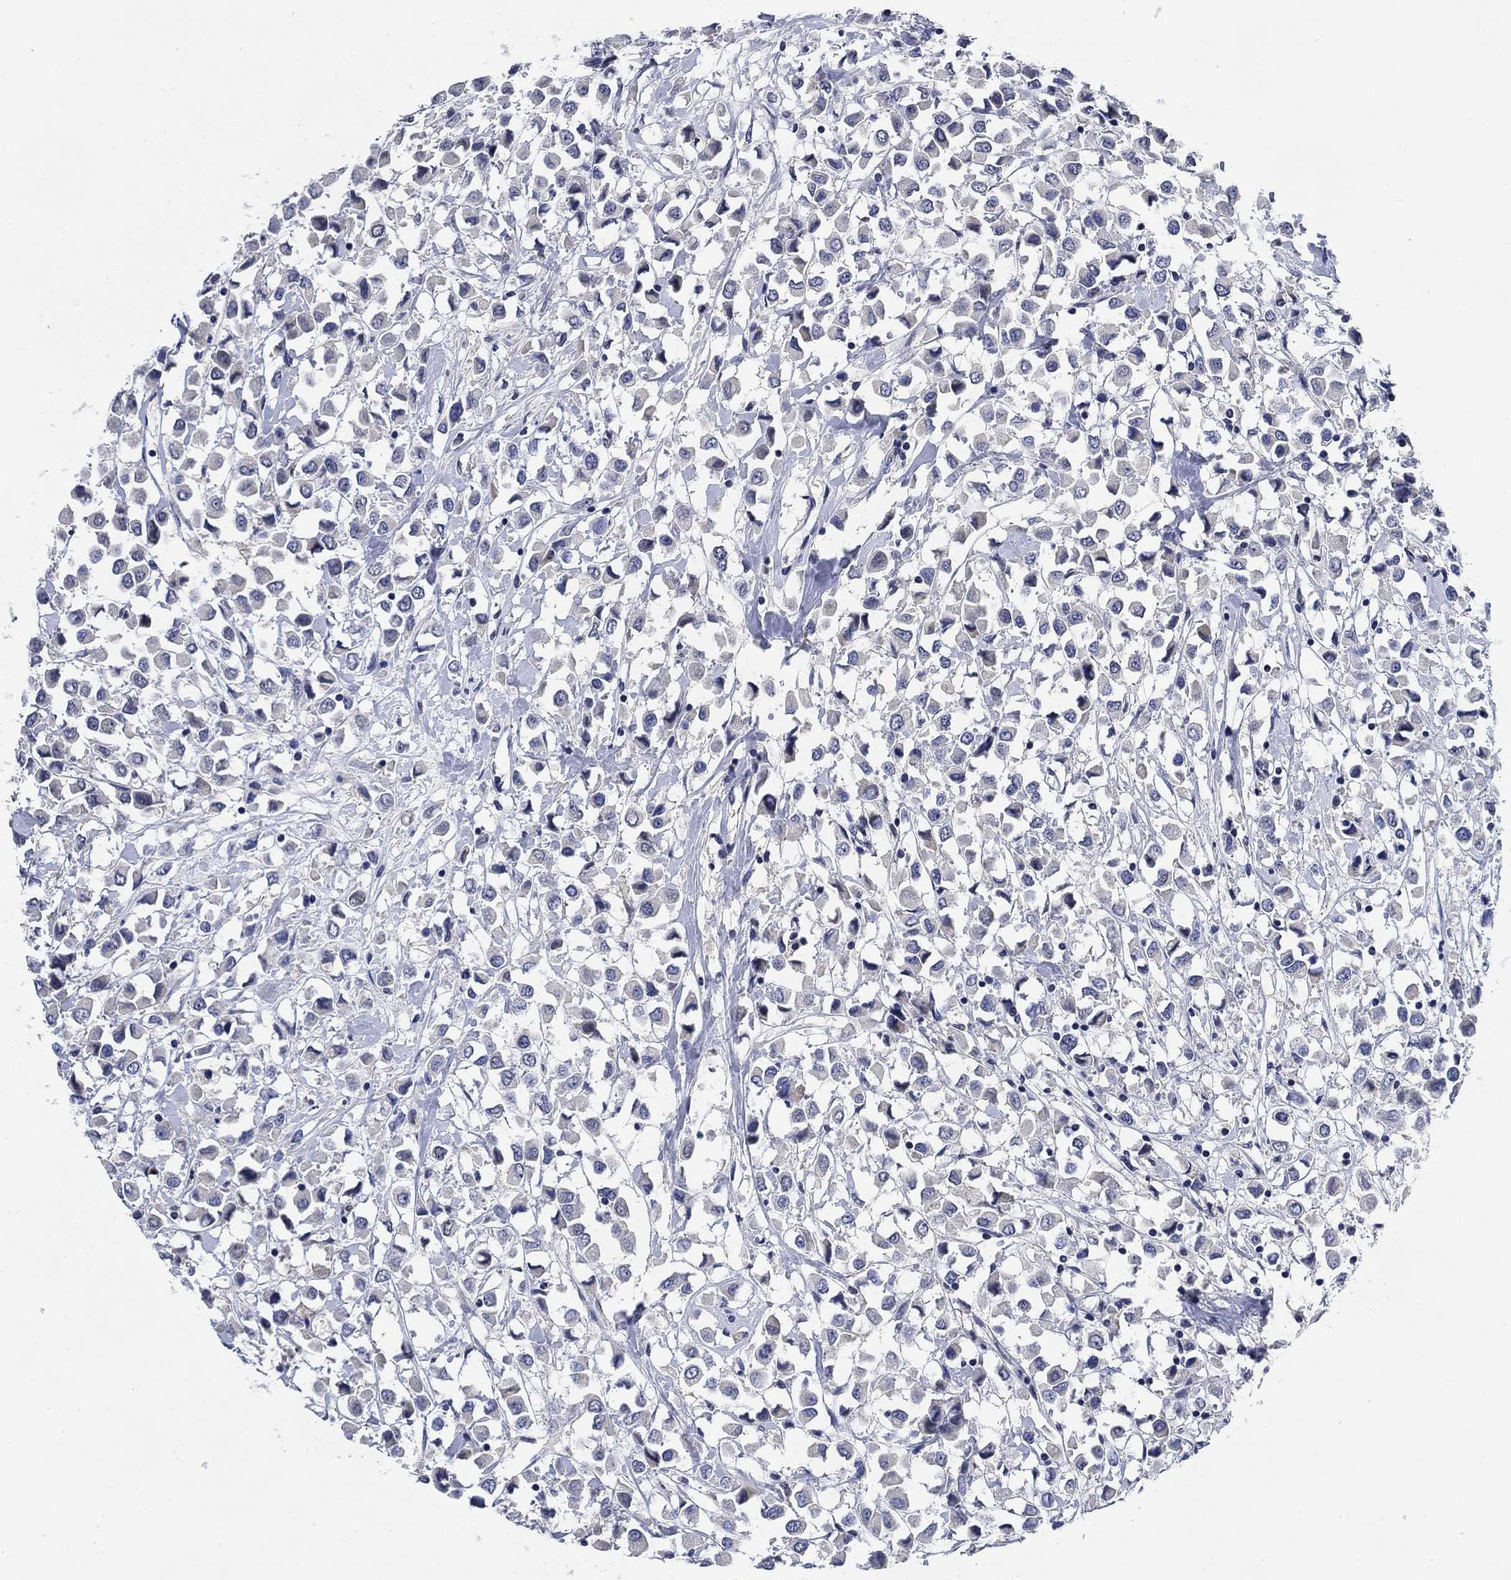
{"staining": {"intensity": "negative", "quantity": "none", "location": "none"}, "tissue": "breast cancer", "cell_type": "Tumor cells", "image_type": "cancer", "snomed": [{"axis": "morphology", "description": "Duct carcinoma"}, {"axis": "topography", "description": "Breast"}], "caption": "Breast cancer was stained to show a protein in brown. There is no significant expression in tumor cells.", "gene": "DAZL", "patient": {"sex": "female", "age": 61}}